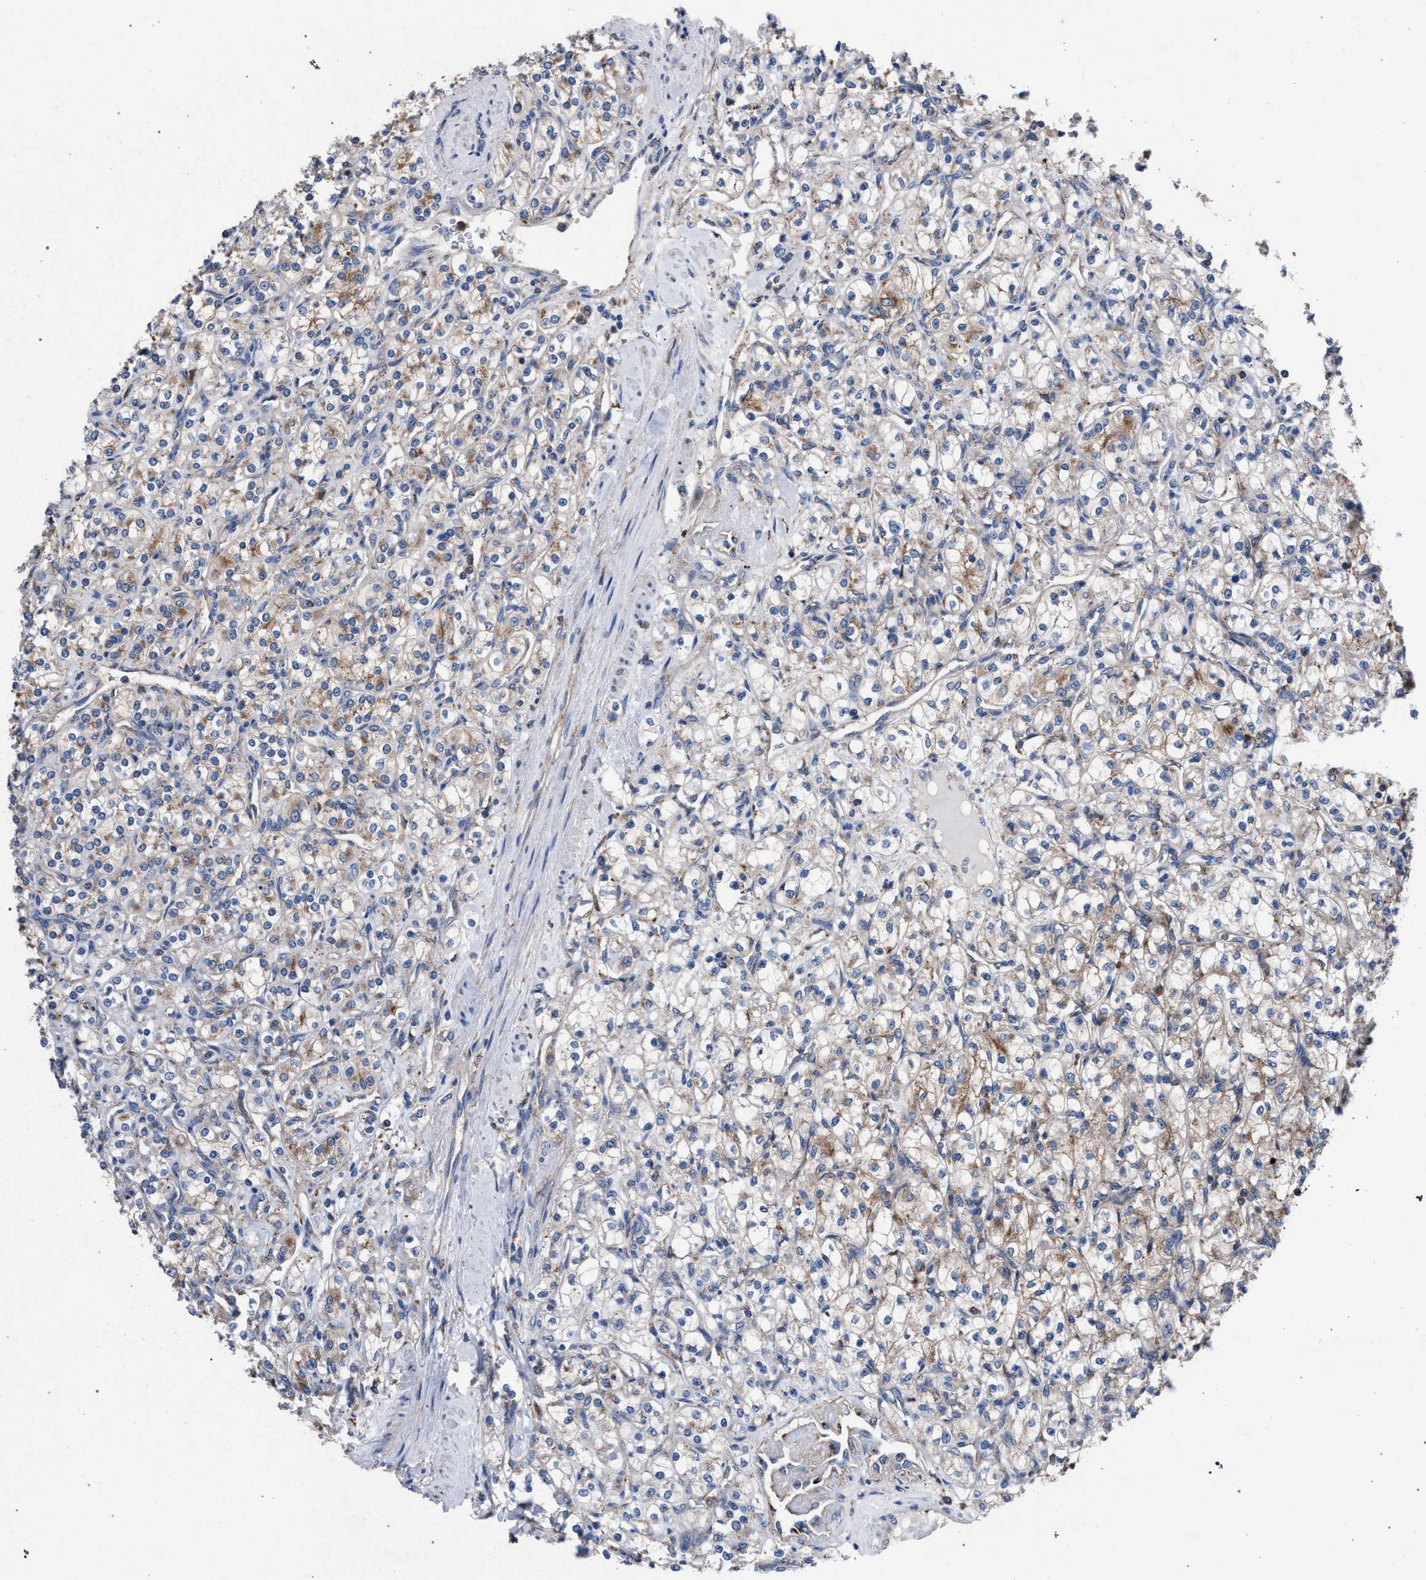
{"staining": {"intensity": "weak", "quantity": ">75%", "location": "cytoplasmic/membranous"}, "tissue": "renal cancer", "cell_type": "Tumor cells", "image_type": "cancer", "snomed": [{"axis": "morphology", "description": "Adenocarcinoma, NOS"}, {"axis": "topography", "description": "Kidney"}], "caption": "Renal cancer tissue shows weak cytoplasmic/membranous positivity in approximately >75% of tumor cells, visualized by immunohistochemistry.", "gene": "ATP6V0A1", "patient": {"sex": "male", "age": 77}}